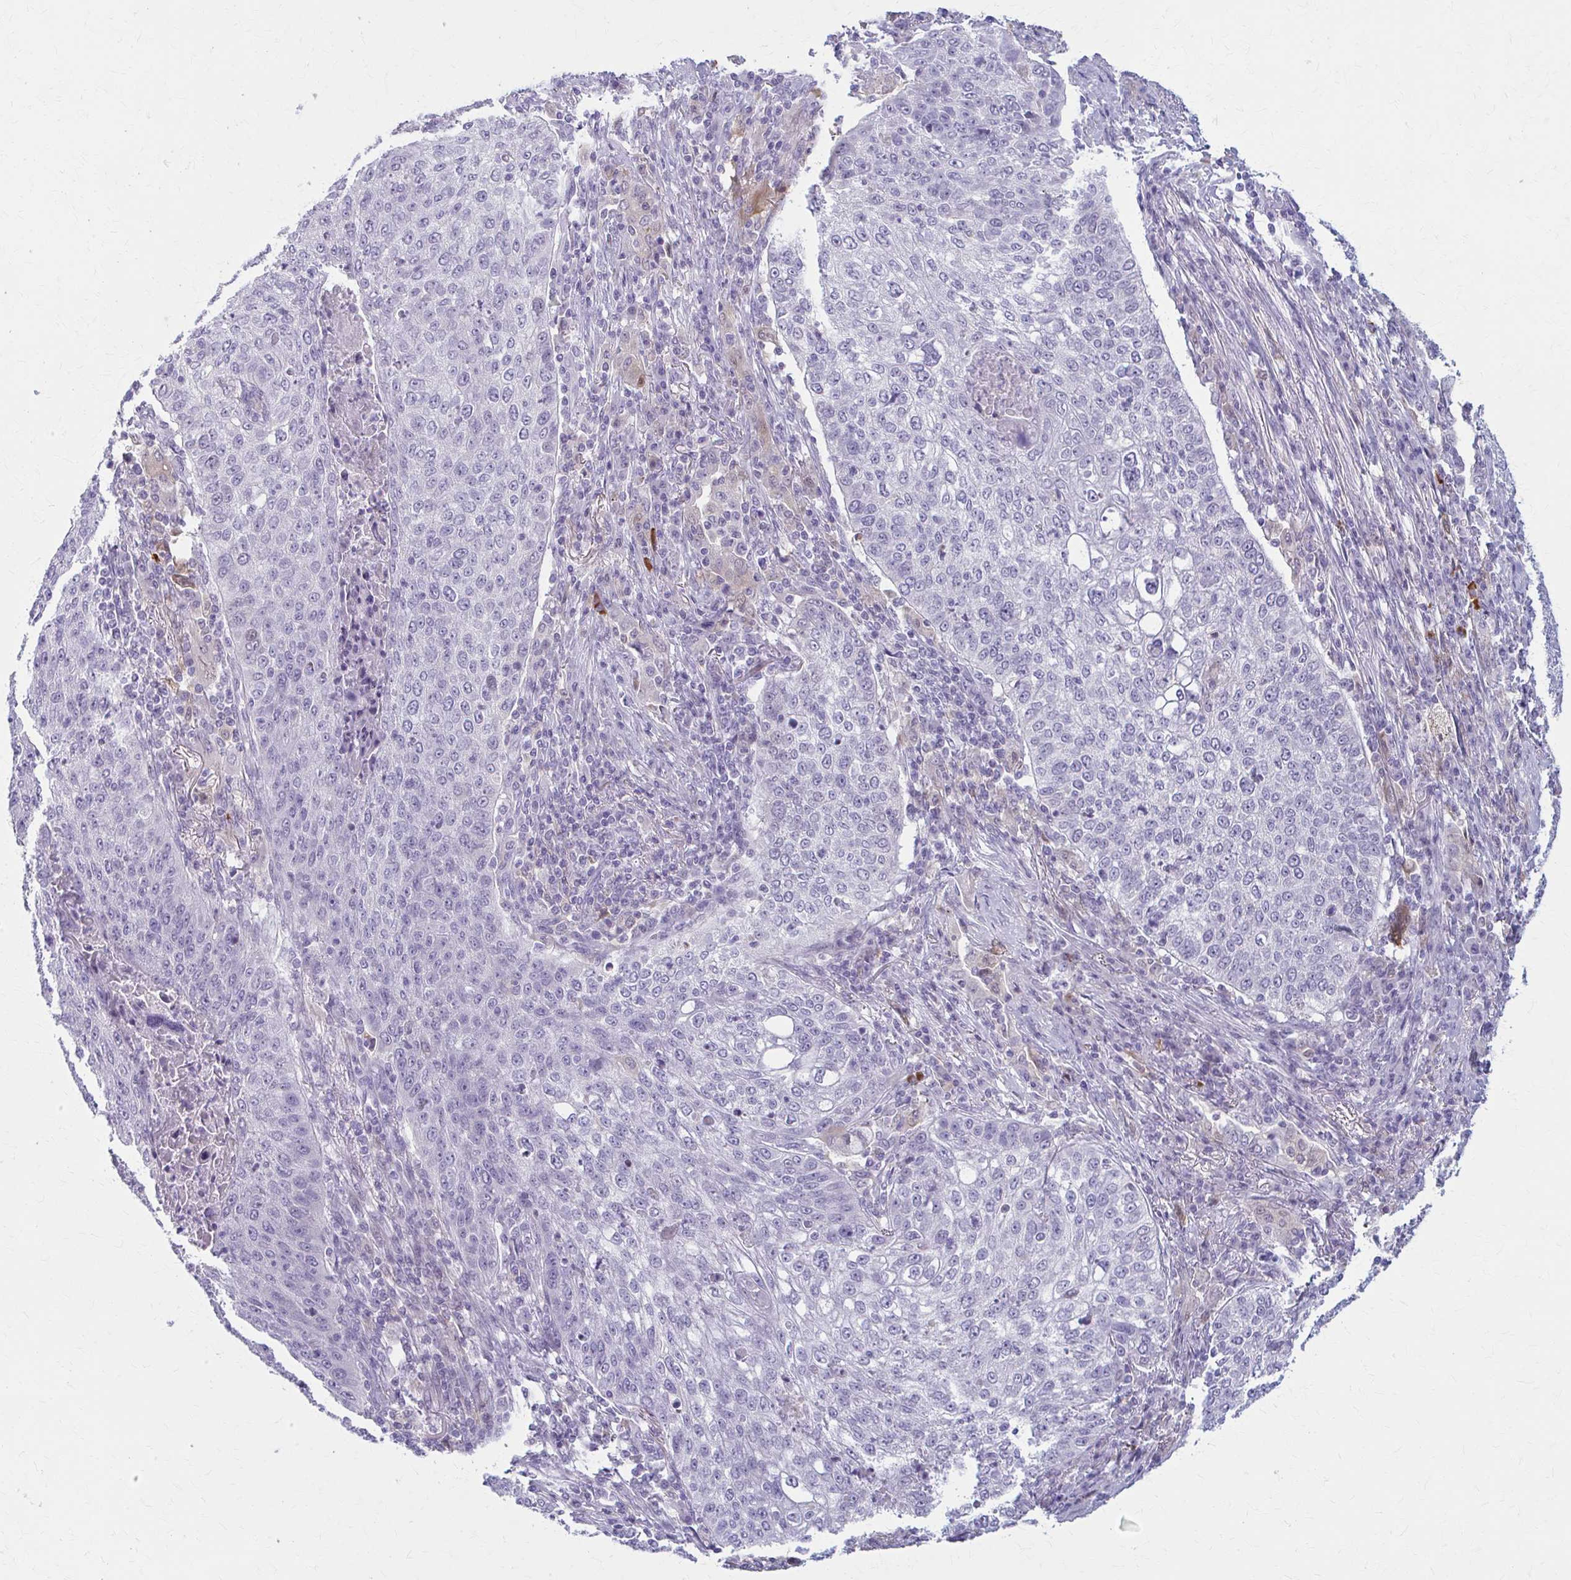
{"staining": {"intensity": "negative", "quantity": "none", "location": "none"}, "tissue": "lung cancer", "cell_type": "Tumor cells", "image_type": "cancer", "snomed": [{"axis": "morphology", "description": "Squamous cell carcinoma, NOS"}, {"axis": "topography", "description": "Lung"}], "caption": "Micrograph shows no significant protein staining in tumor cells of lung cancer.", "gene": "LDLRAP1", "patient": {"sex": "male", "age": 63}}